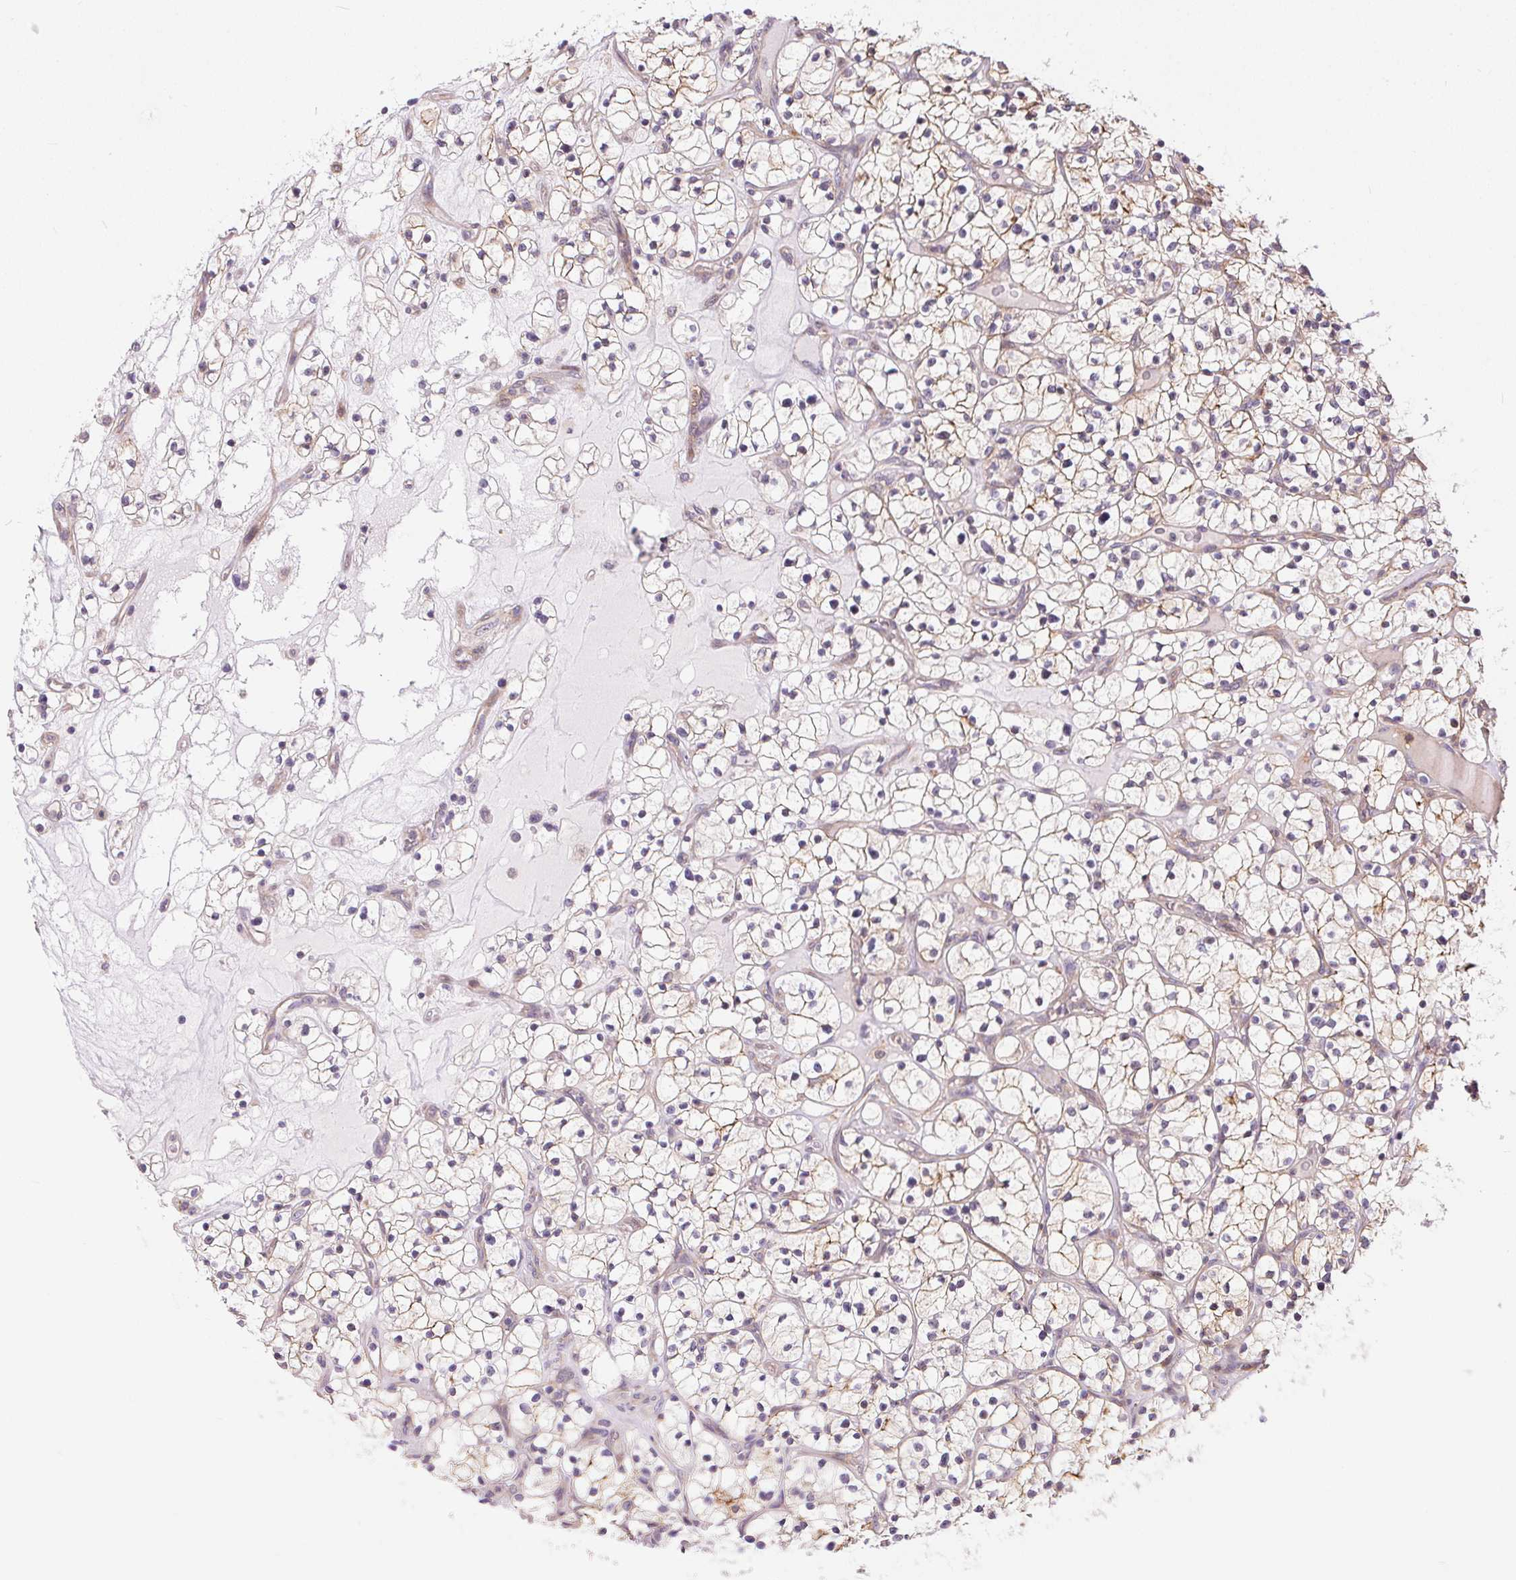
{"staining": {"intensity": "weak", "quantity": "25%-75%", "location": "cytoplasmic/membranous"}, "tissue": "renal cancer", "cell_type": "Tumor cells", "image_type": "cancer", "snomed": [{"axis": "morphology", "description": "Adenocarcinoma, NOS"}, {"axis": "topography", "description": "Kidney"}], "caption": "Renal cancer tissue displays weak cytoplasmic/membranous staining in approximately 25%-75% of tumor cells, visualized by immunohistochemistry.", "gene": "UNC13B", "patient": {"sex": "female", "age": 64}}